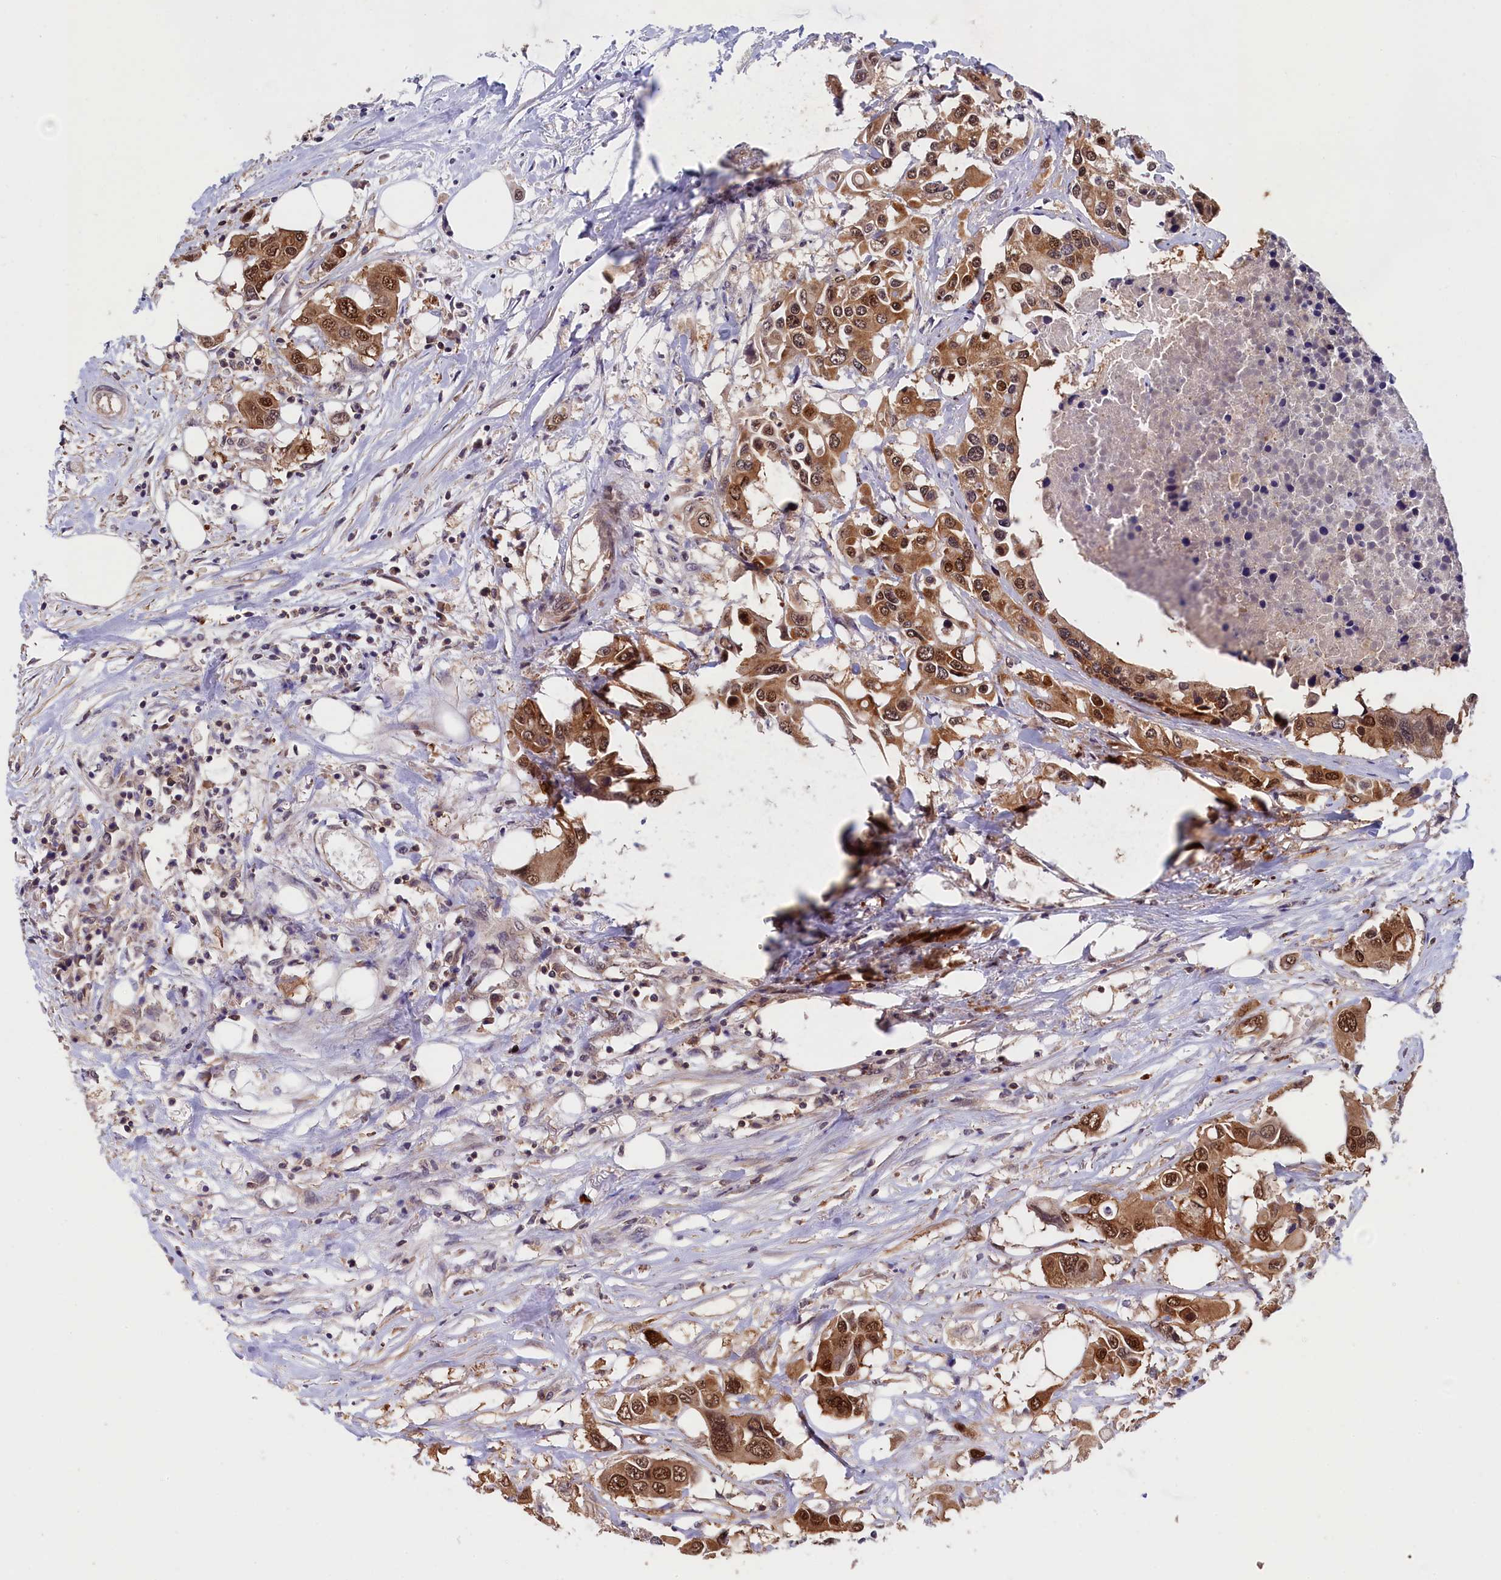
{"staining": {"intensity": "moderate", "quantity": ">75%", "location": "cytoplasmic/membranous,nuclear"}, "tissue": "colorectal cancer", "cell_type": "Tumor cells", "image_type": "cancer", "snomed": [{"axis": "morphology", "description": "Adenocarcinoma, NOS"}, {"axis": "topography", "description": "Colon"}], "caption": "Moderate cytoplasmic/membranous and nuclear expression for a protein is appreciated in about >75% of tumor cells of colorectal adenocarcinoma using immunohistochemistry (IHC).", "gene": "JPT2", "patient": {"sex": "male", "age": 77}}